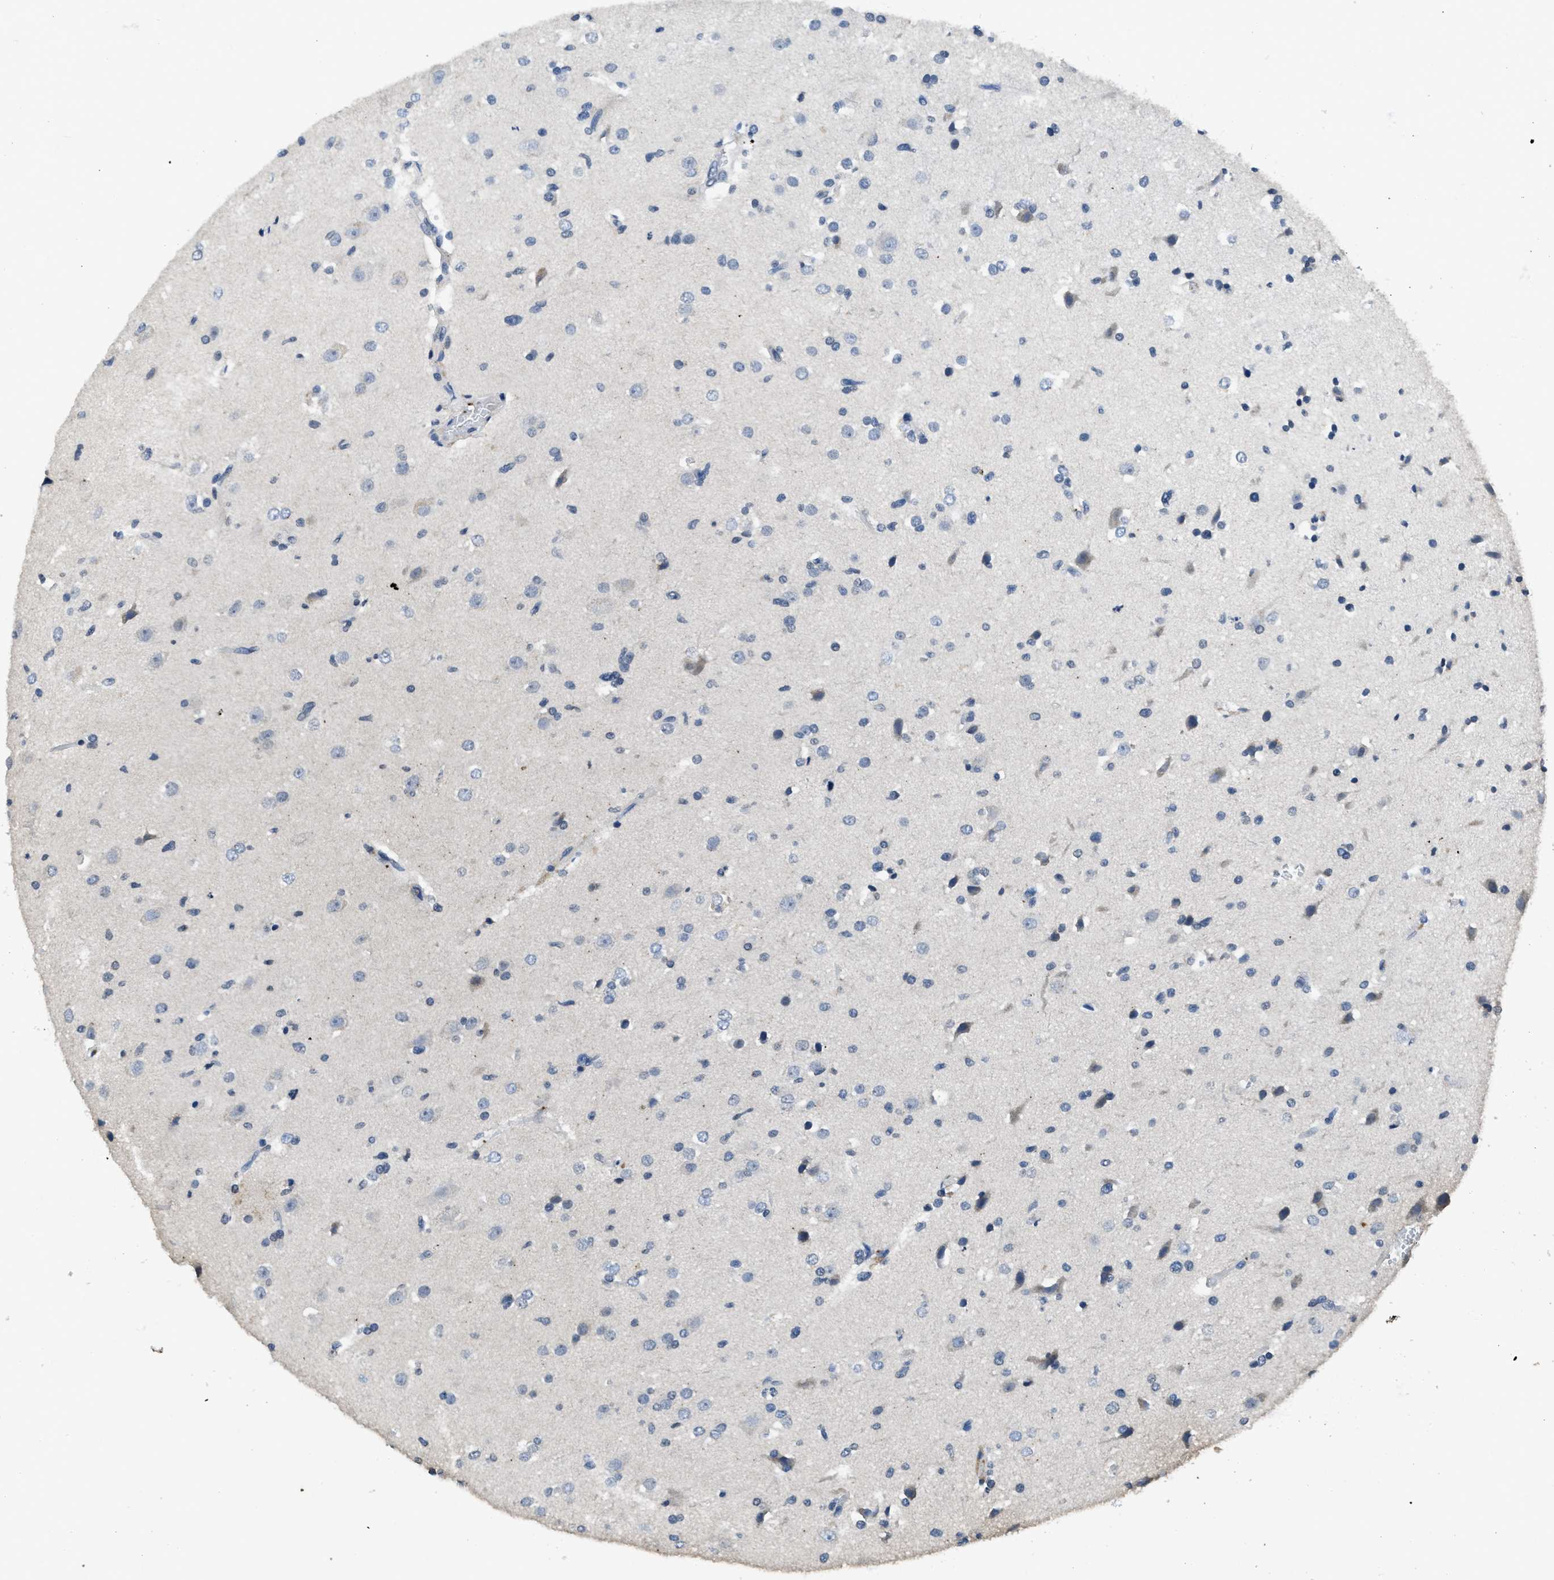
{"staining": {"intensity": "negative", "quantity": "none", "location": "none"}, "tissue": "glioma", "cell_type": "Tumor cells", "image_type": "cancer", "snomed": [{"axis": "morphology", "description": "Glioma, malignant, High grade"}, {"axis": "topography", "description": "Brain"}], "caption": "DAB (3,3'-diaminobenzidine) immunohistochemical staining of malignant glioma (high-grade) exhibits no significant expression in tumor cells. (Immunohistochemistry, brightfield microscopy, high magnification).", "gene": "ITGA2B", "patient": {"sex": "male", "age": 33}}